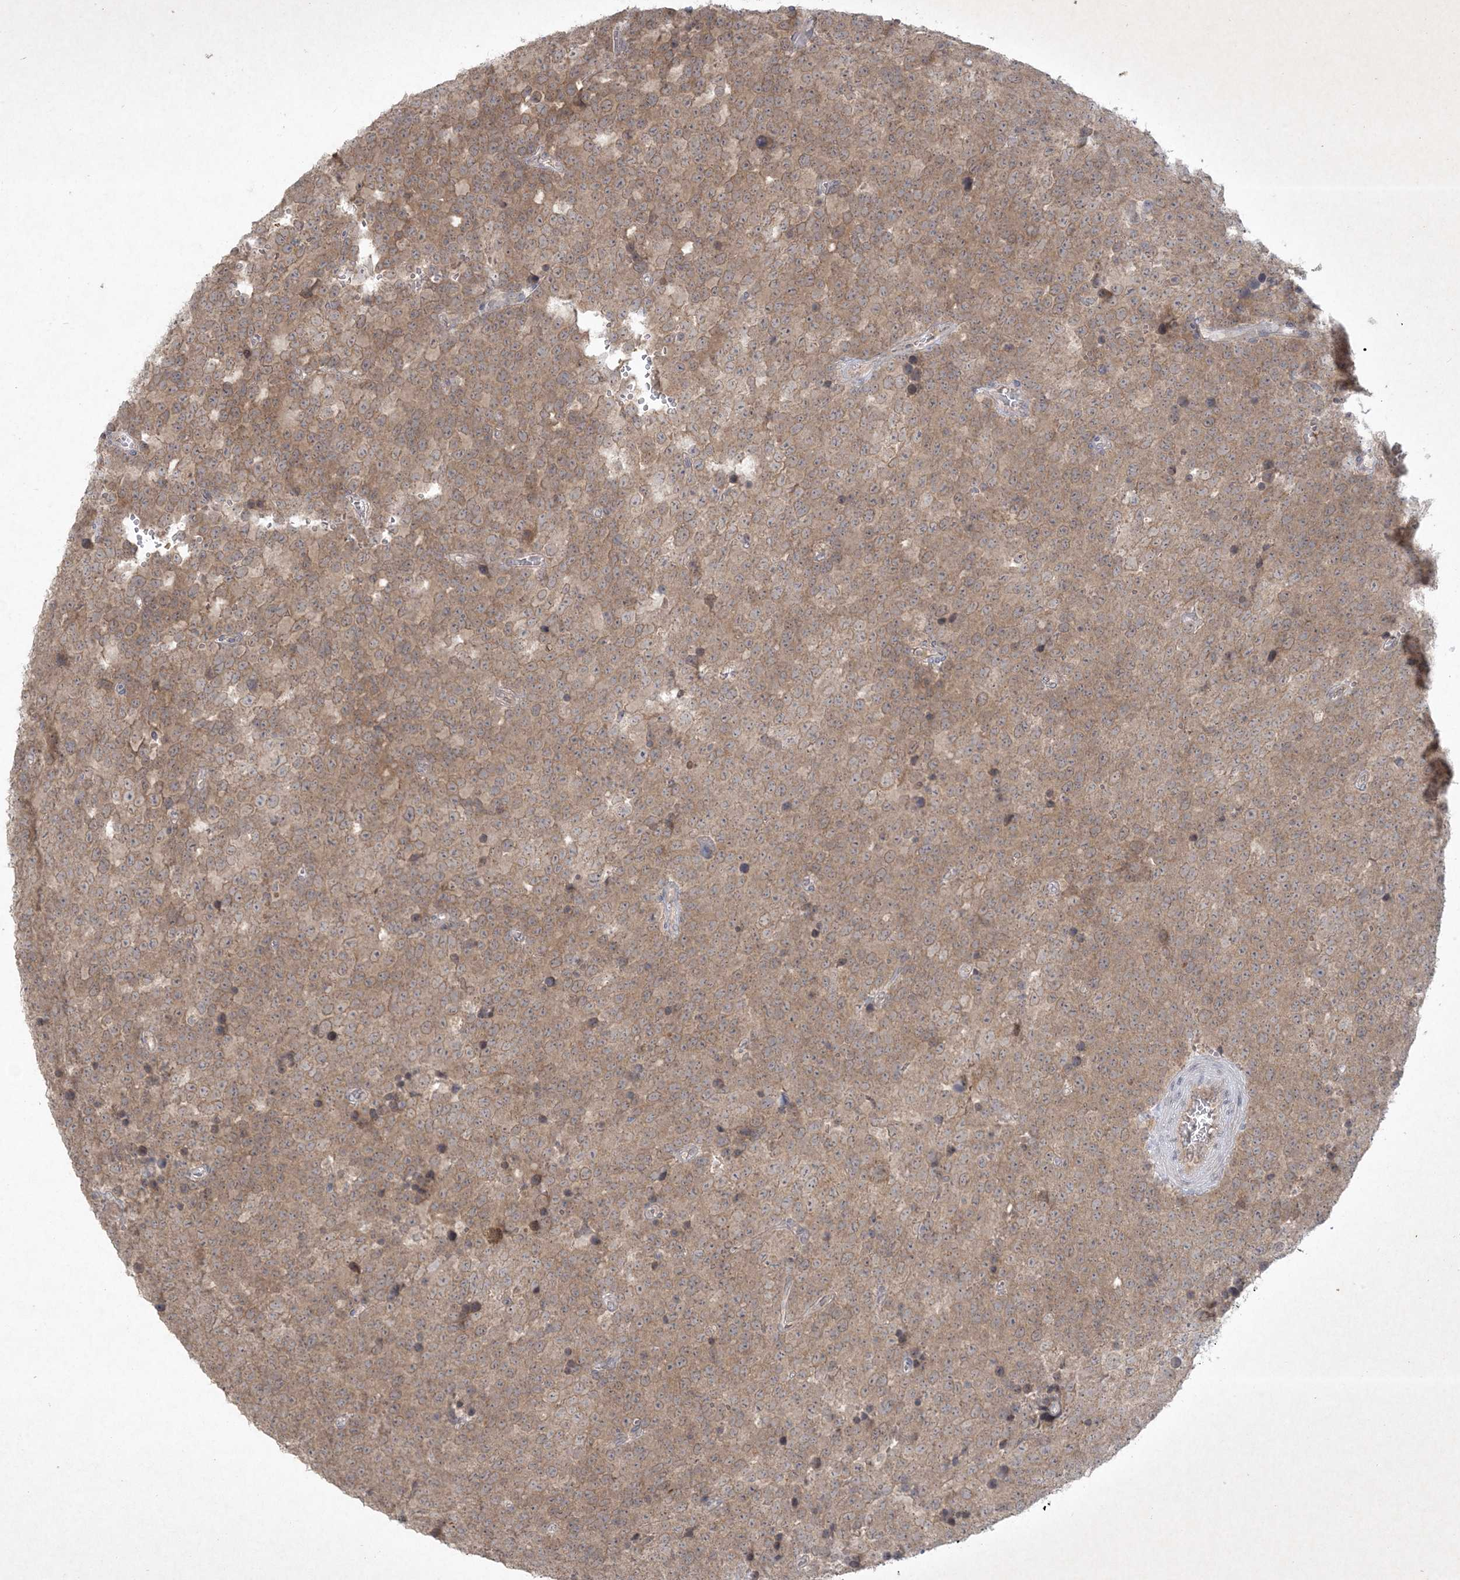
{"staining": {"intensity": "moderate", "quantity": ">75%", "location": "cytoplasmic/membranous"}, "tissue": "testis cancer", "cell_type": "Tumor cells", "image_type": "cancer", "snomed": [{"axis": "morphology", "description": "Seminoma, NOS"}, {"axis": "topography", "description": "Testis"}], "caption": "DAB (3,3'-diaminobenzidine) immunohistochemical staining of human seminoma (testis) shows moderate cytoplasmic/membranous protein positivity in about >75% of tumor cells.", "gene": "NRBP2", "patient": {"sex": "male", "age": 71}}